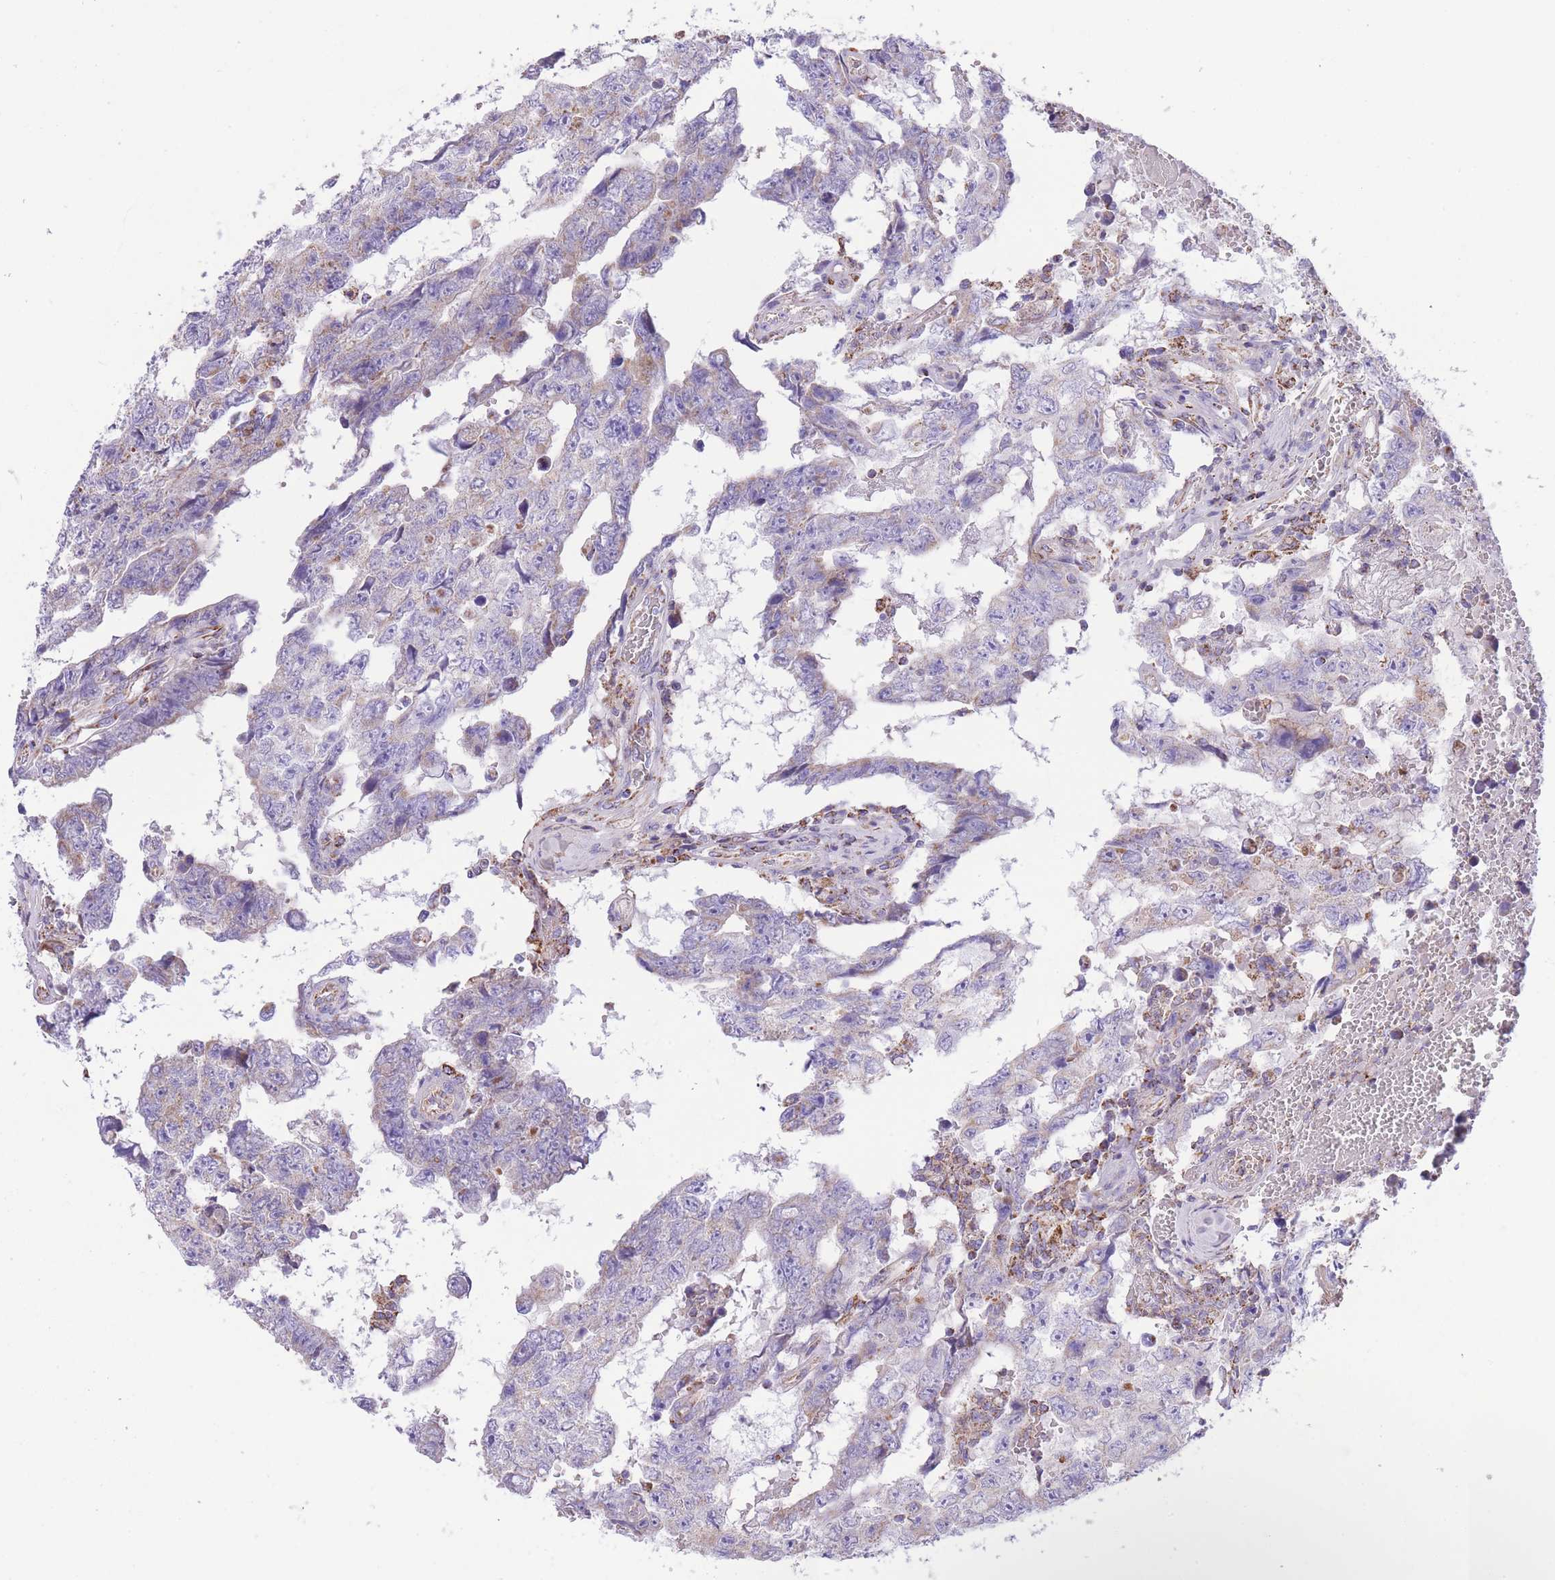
{"staining": {"intensity": "negative", "quantity": "none", "location": "none"}, "tissue": "testis cancer", "cell_type": "Tumor cells", "image_type": "cancer", "snomed": [{"axis": "morphology", "description": "Carcinoma, Embryonal, NOS"}, {"axis": "topography", "description": "Testis"}], "caption": "This is an immunohistochemistry histopathology image of human testis cancer (embryonal carcinoma). There is no expression in tumor cells.", "gene": "ST3GAL3", "patient": {"sex": "male", "age": 25}}